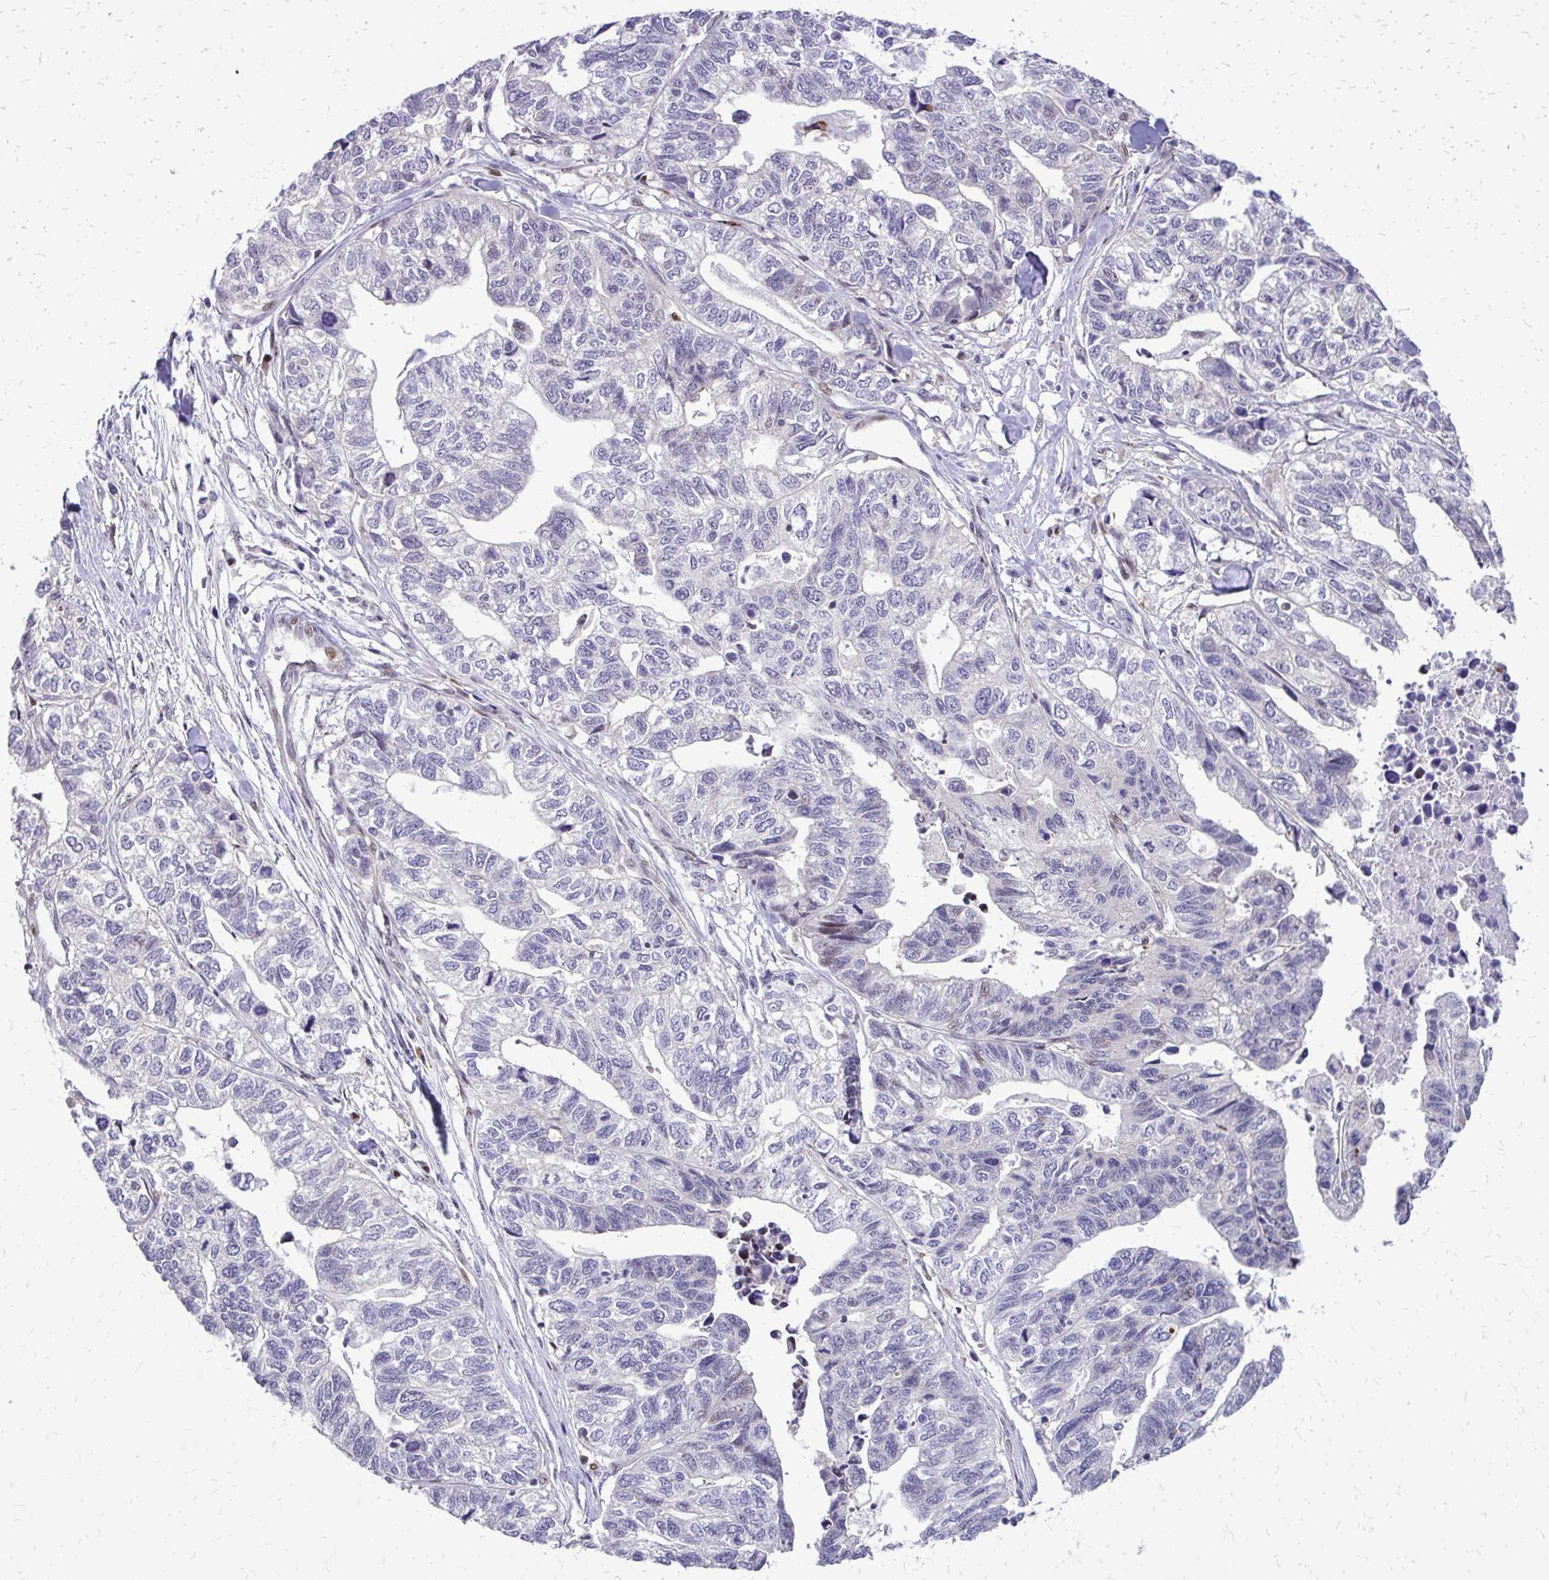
{"staining": {"intensity": "negative", "quantity": "none", "location": "none"}, "tissue": "stomach cancer", "cell_type": "Tumor cells", "image_type": "cancer", "snomed": [{"axis": "morphology", "description": "Adenocarcinoma, NOS"}, {"axis": "topography", "description": "Stomach, upper"}], "caption": "Immunohistochemical staining of stomach cancer reveals no significant staining in tumor cells.", "gene": "PPDPFL", "patient": {"sex": "female", "age": 67}}